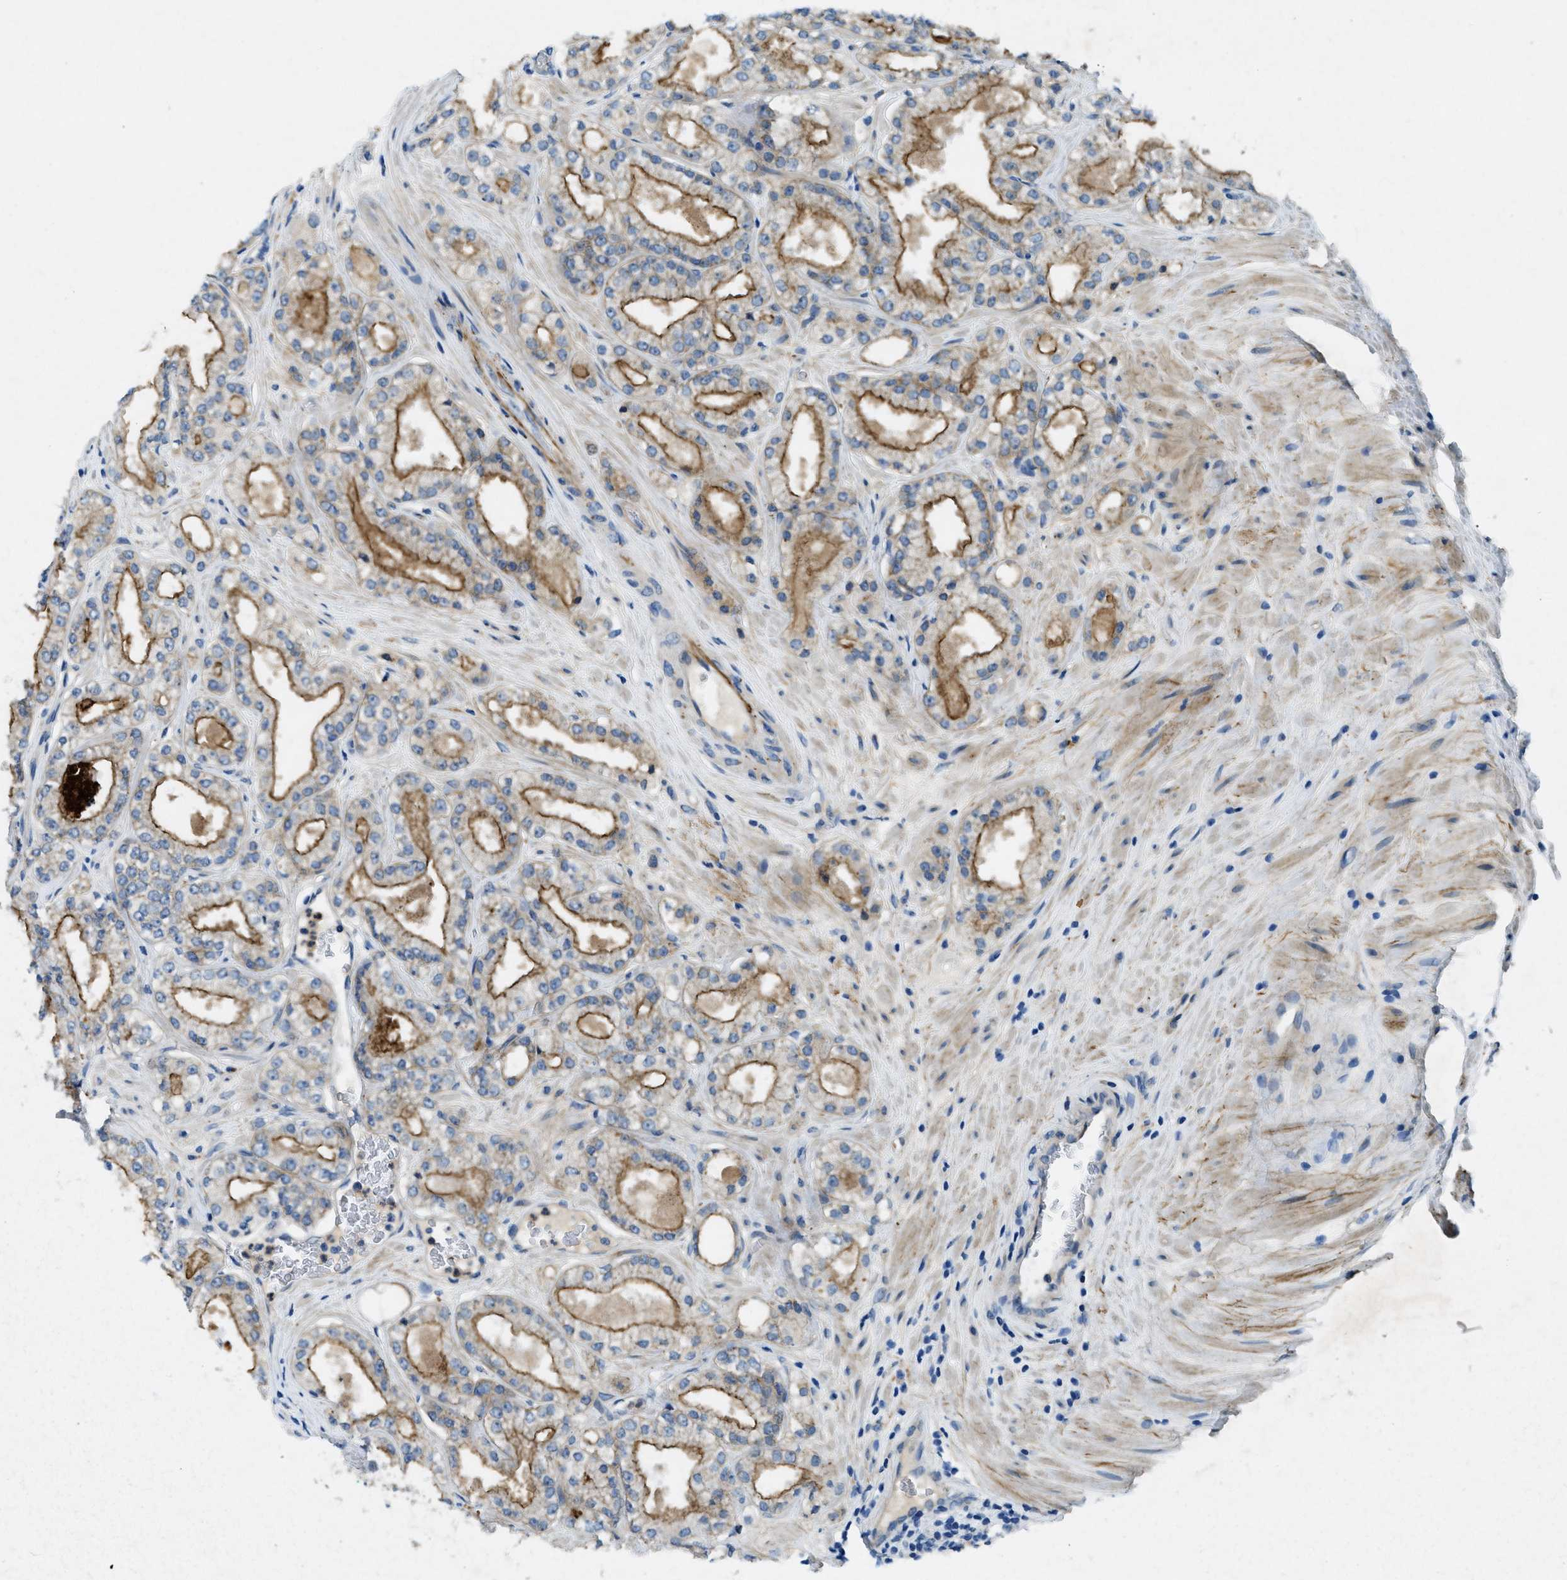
{"staining": {"intensity": "moderate", "quantity": ">75%", "location": "cytoplasmic/membranous"}, "tissue": "prostate cancer", "cell_type": "Tumor cells", "image_type": "cancer", "snomed": [{"axis": "morphology", "description": "Adenocarcinoma, High grade"}, {"axis": "topography", "description": "Prostate"}], "caption": "Prostate high-grade adenocarcinoma stained with a protein marker exhibits moderate staining in tumor cells.", "gene": "SNX14", "patient": {"sex": "male", "age": 71}}